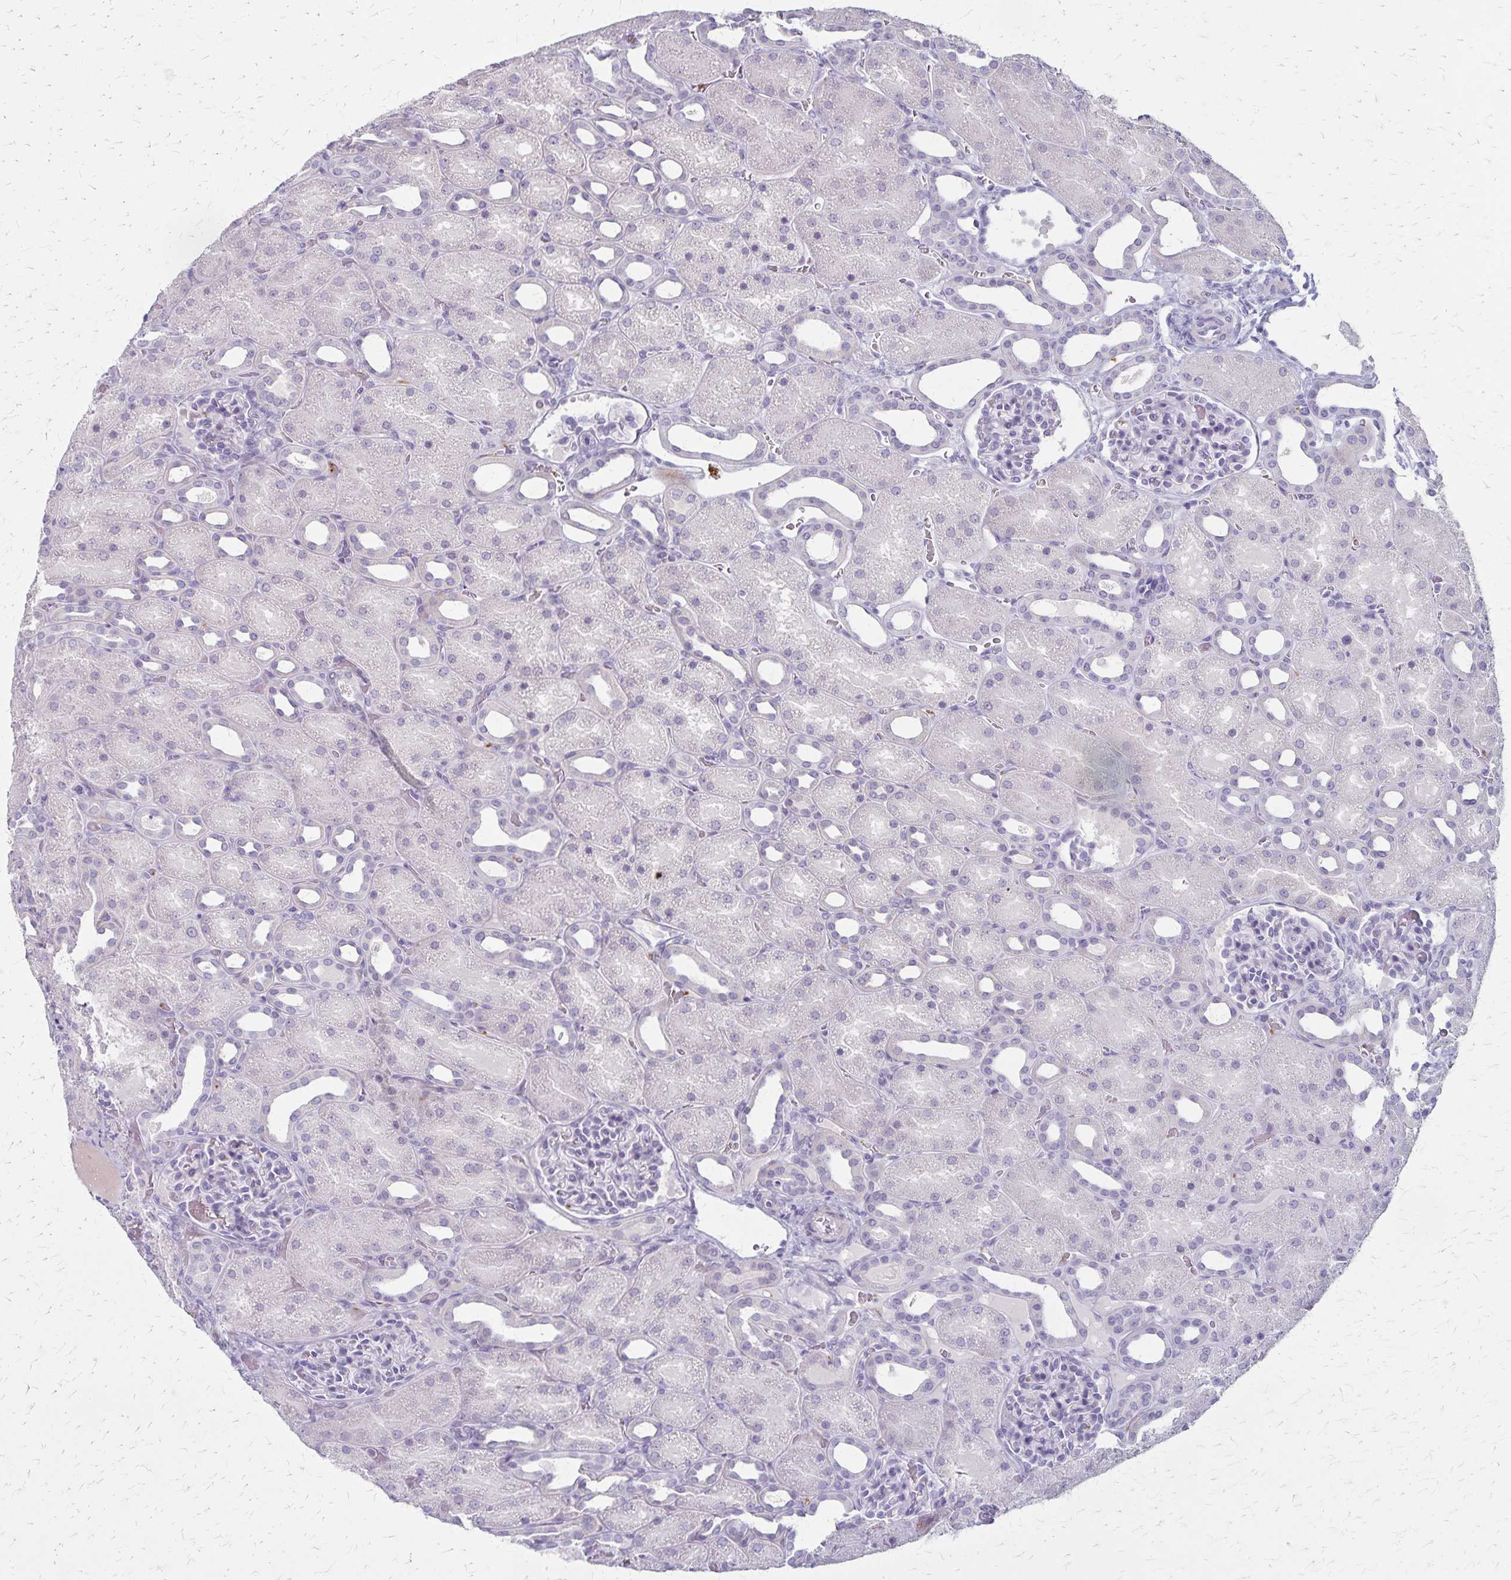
{"staining": {"intensity": "negative", "quantity": "none", "location": "none"}, "tissue": "kidney", "cell_type": "Cells in glomeruli", "image_type": "normal", "snomed": [{"axis": "morphology", "description": "Normal tissue, NOS"}, {"axis": "topography", "description": "Kidney"}], "caption": "Cells in glomeruli are negative for brown protein staining in unremarkable kidney. (DAB immunohistochemistry (IHC), high magnification).", "gene": "RASL10B", "patient": {"sex": "male", "age": 2}}